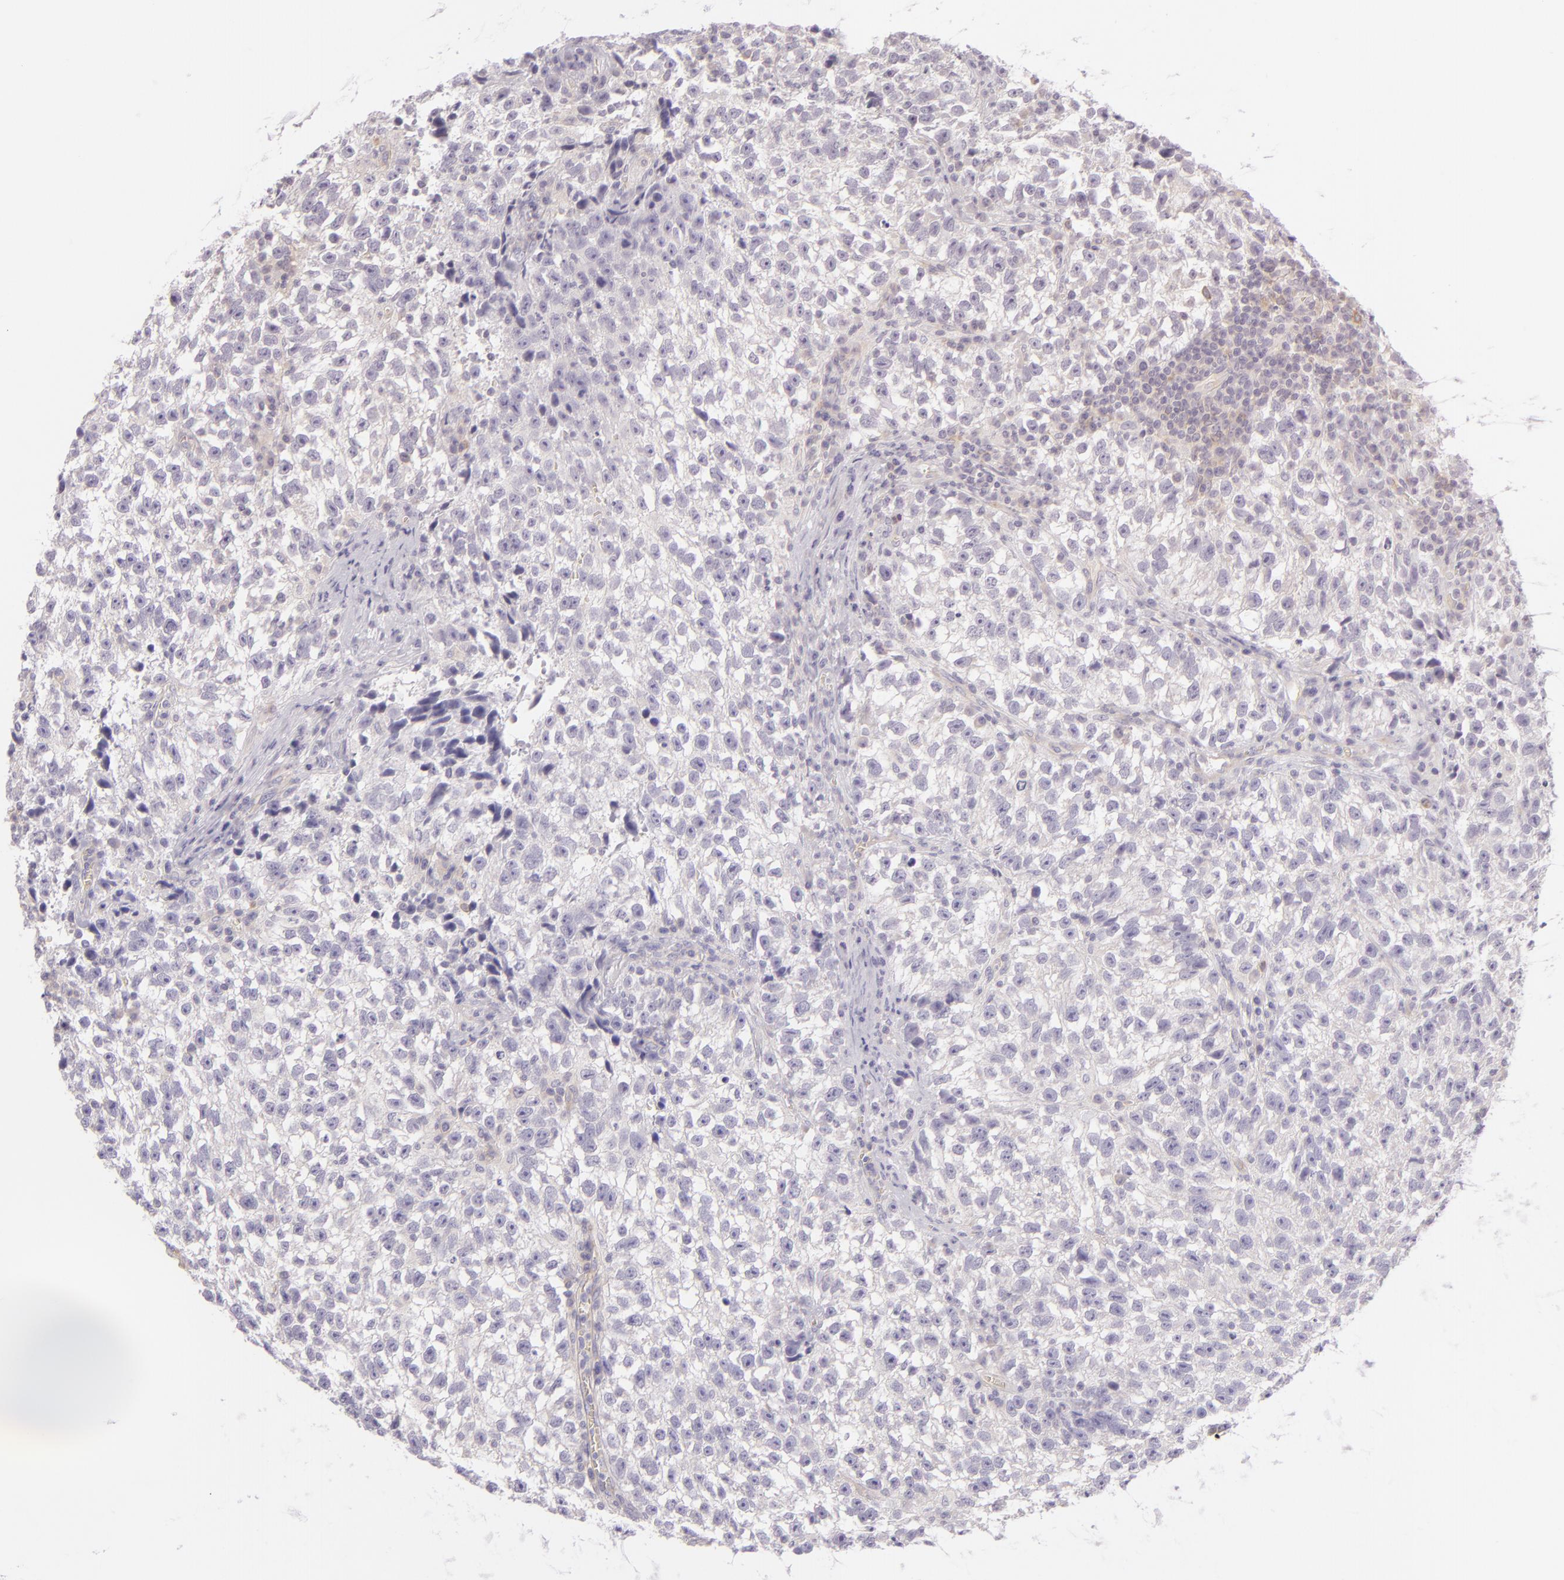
{"staining": {"intensity": "negative", "quantity": "none", "location": "none"}, "tissue": "testis cancer", "cell_type": "Tumor cells", "image_type": "cancer", "snomed": [{"axis": "morphology", "description": "Seminoma, NOS"}, {"axis": "topography", "description": "Testis"}], "caption": "IHC photomicrograph of human testis cancer stained for a protein (brown), which exhibits no staining in tumor cells.", "gene": "ZC3H7B", "patient": {"sex": "male", "age": 38}}